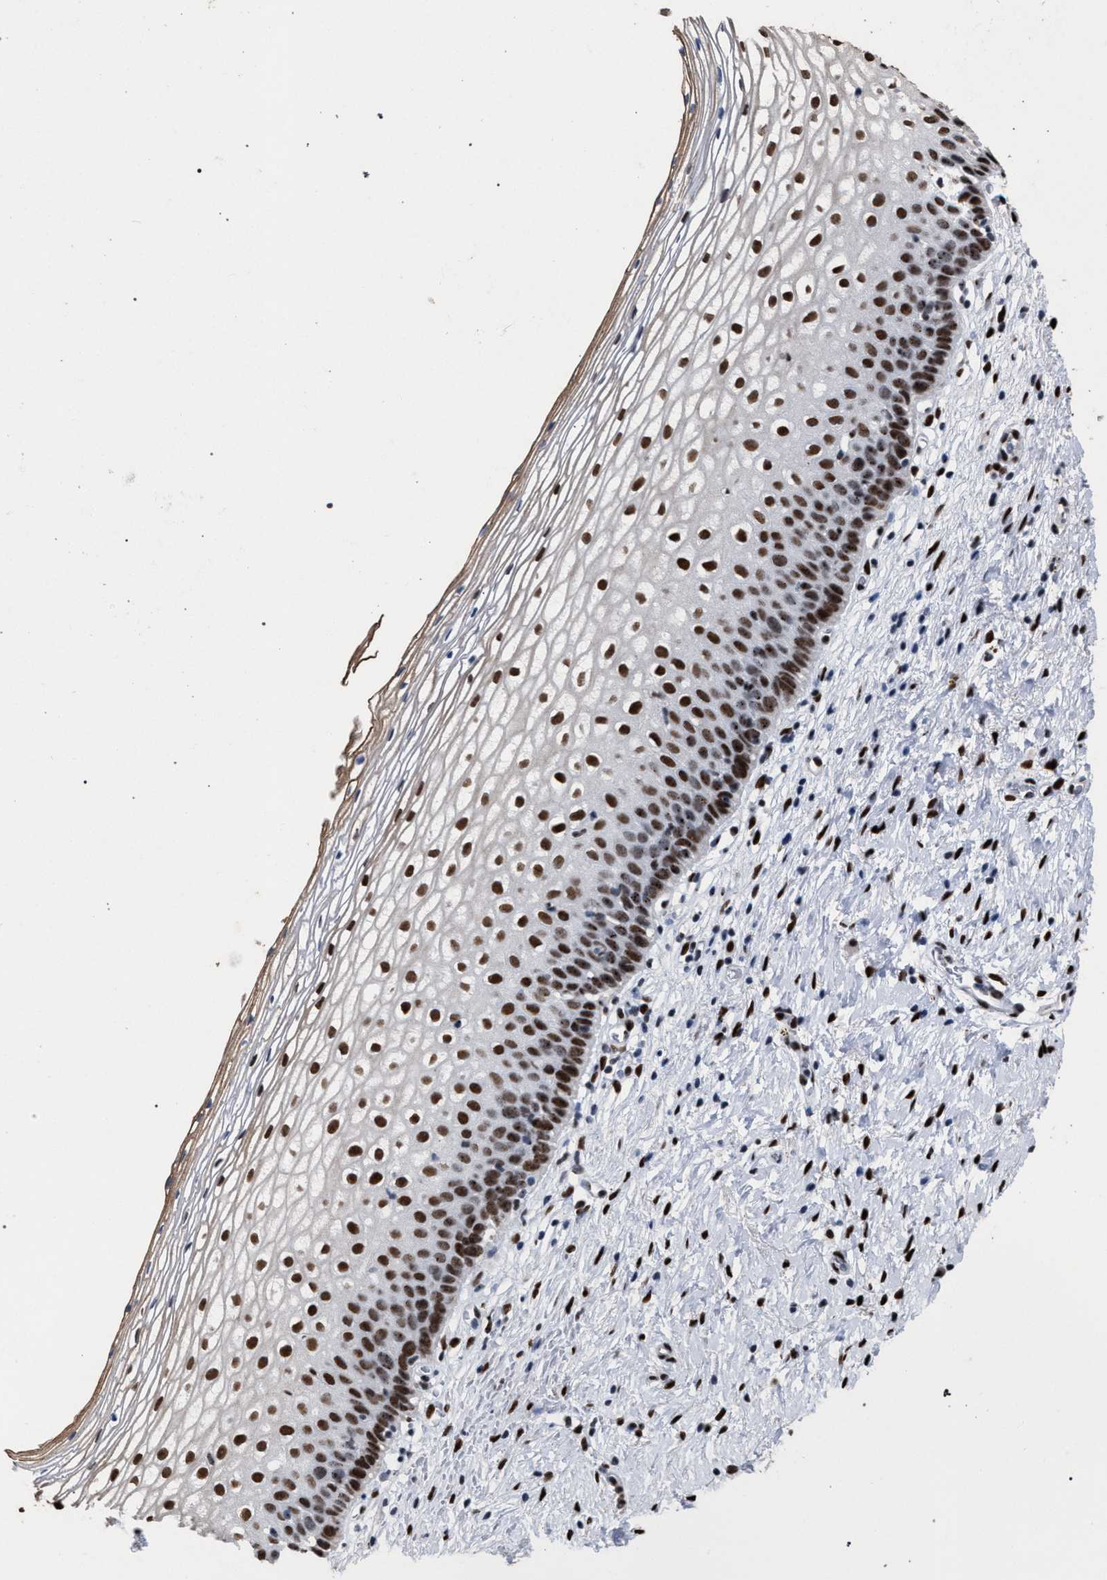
{"staining": {"intensity": "strong", "quantity": ">75%", "location": "nuclear"}, "tissue": "cervix", "cell_type": "Squamous epithelial cells", "image_type": "normal", "snomed": [{"axis": "morphology", "description": "Normal tissue, NOS"}, {"axis": "topography", "description": "Cervix"}], "caption": "The immunohistochemical stain labels strong nuclear positivity in squamous epithelial cells of benign cervix.", "gene": "TP53BP1", "patient": {"sex": "female", "age": 72}}